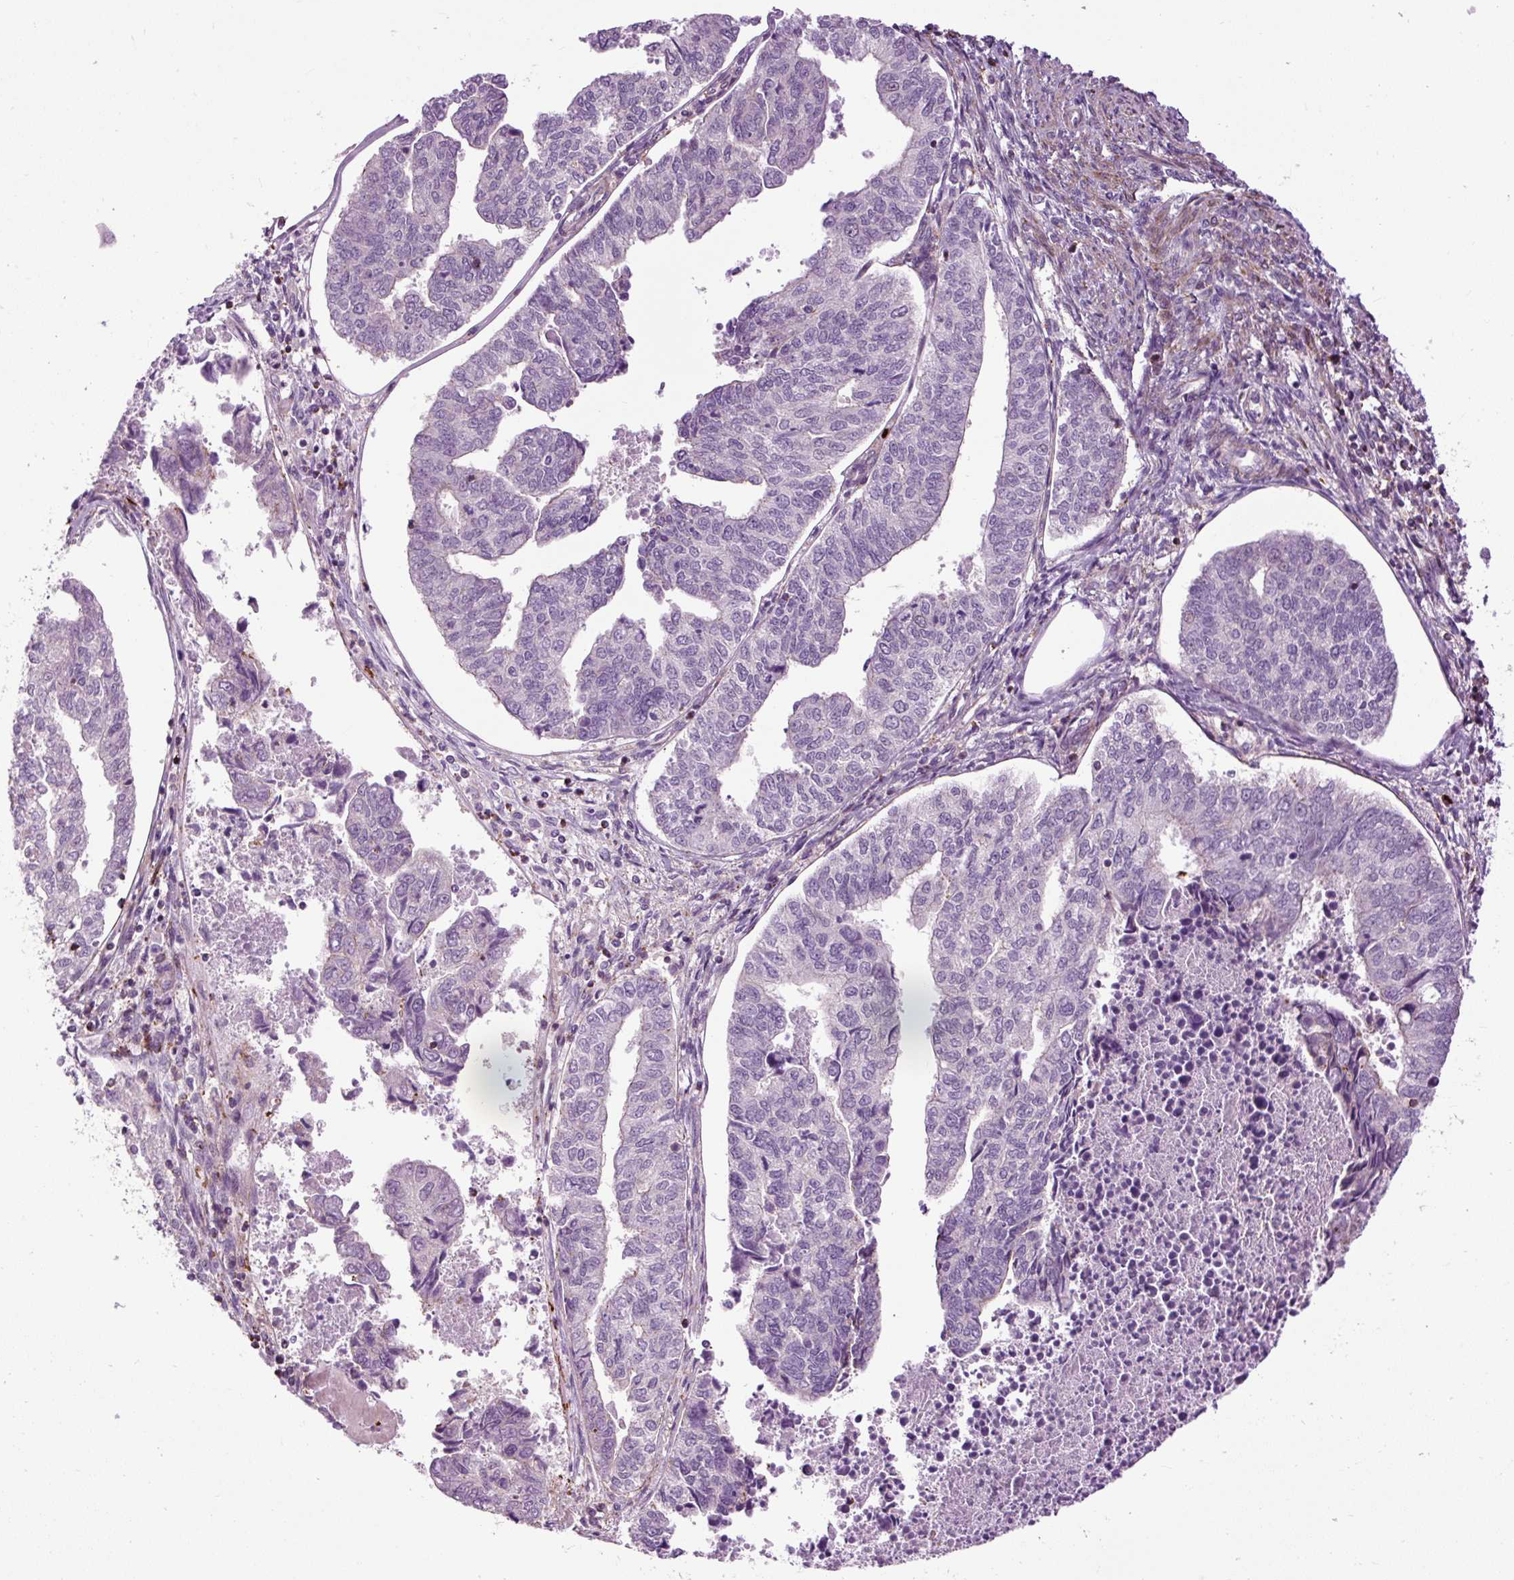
{"staining": {"intensity": "negative", "quantity": "none", "location": "none"}, "tissue": "endometrial cancer", "cell_type": "Tumor cells", "image_type": "cancer", "snomed": [{"axis": "morphology", "description": "Adenocarcinoma, NOS"}, {"axis": "topography", "description": "Endometrium"}], "caption": "Endometrial adenocarcinoma stained for a protein using immunohistochemistry demonstrates no staining tumor cells.", "gene": "ZNF197", "patient": {"sex": "female", "age": 73}}